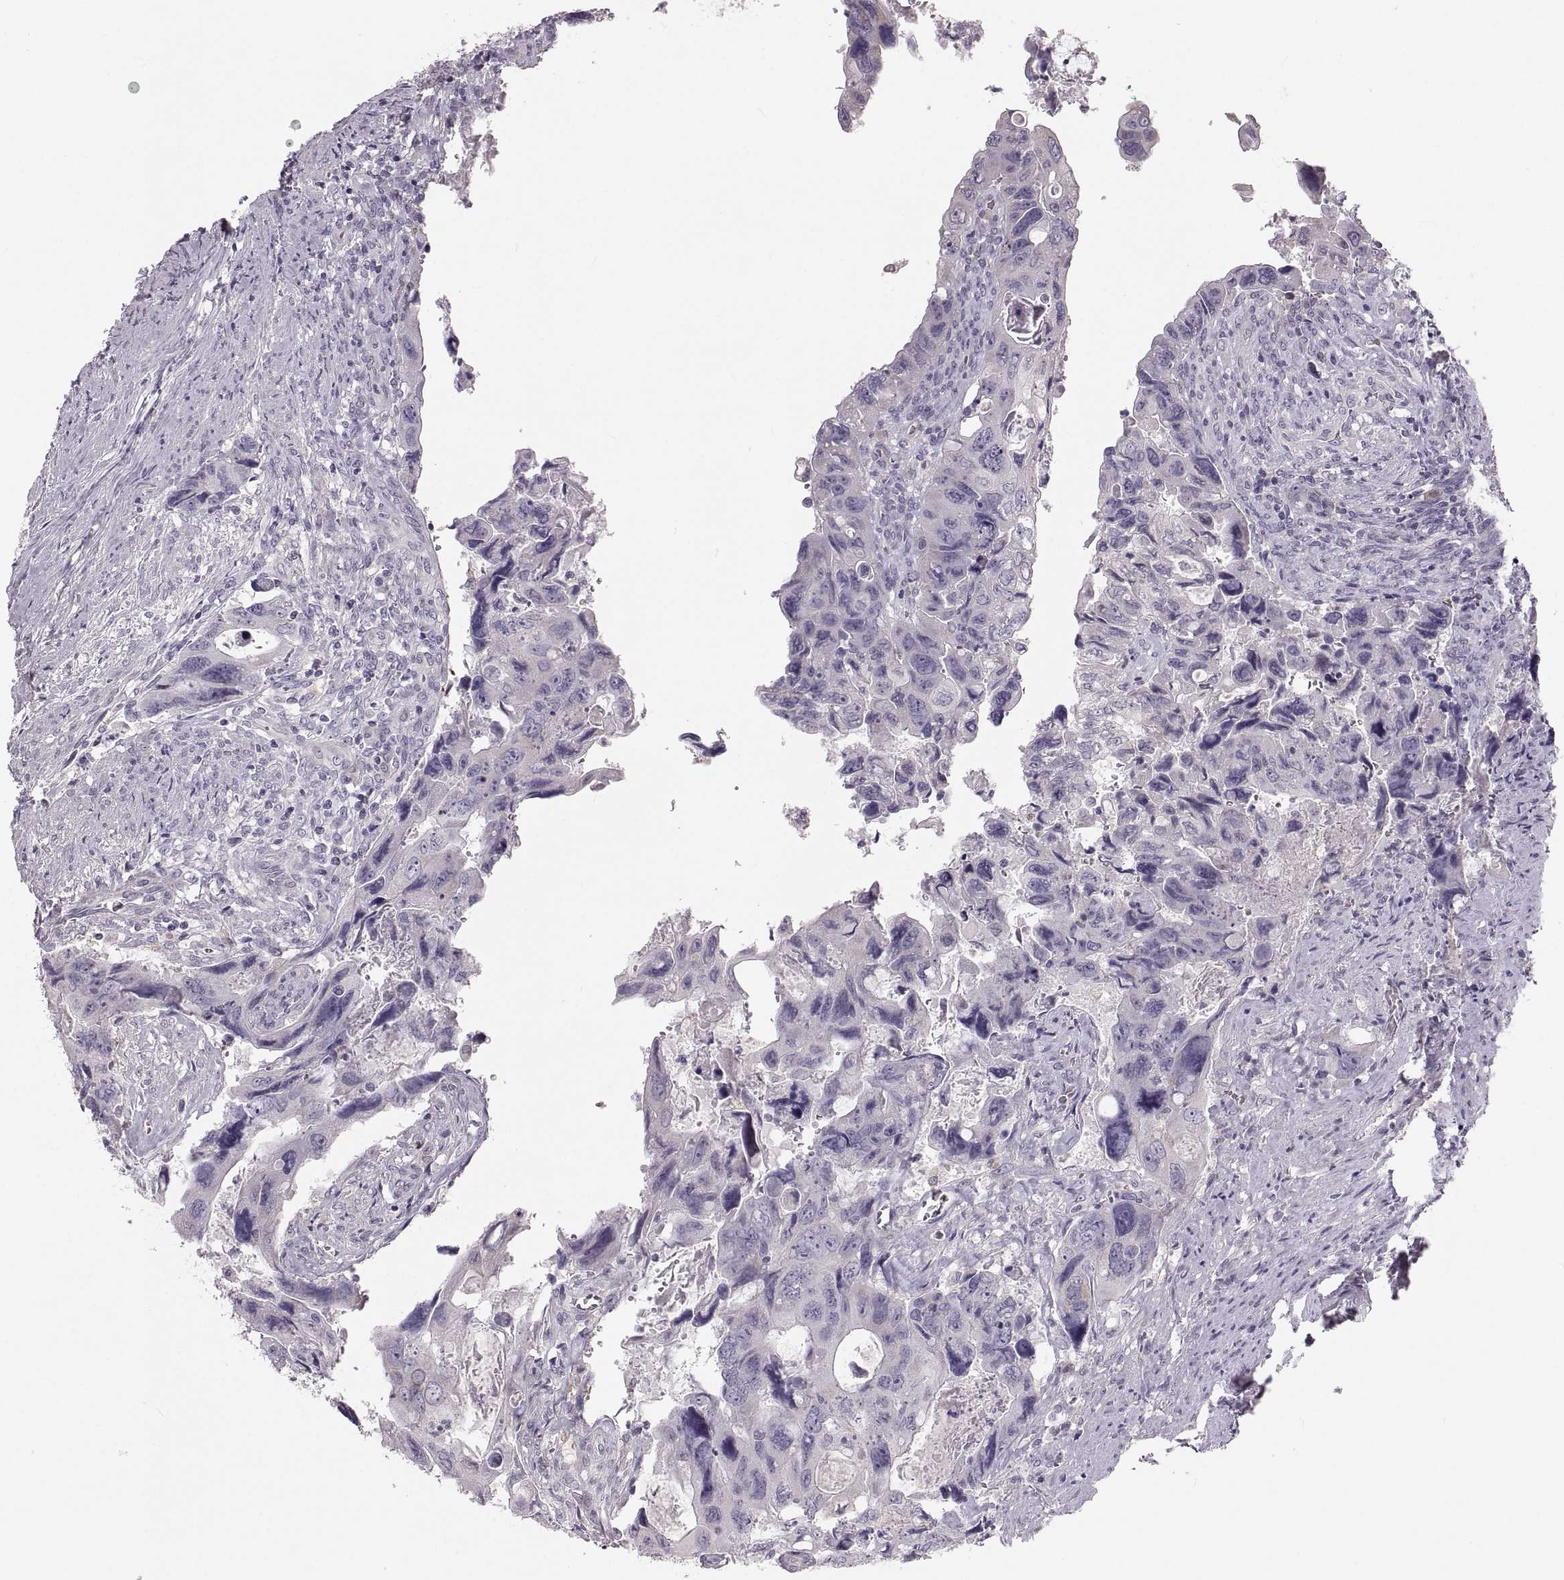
{"staining": {"intensity": "negative", "quantity": "none", "location": "none"}, "tissue": "colorectal cancer", "cell_type": "Tumor cells", "image_type": "cancer", "snomed": [{"axis": "morphology", "description": "Adenocarcinoma, NOS"}, {"axis": "topography", "description": "Rectum"}], "caption": "Colorectal cancer (adenocarcinoma) was stained to show a protein in brown. There is no significant expression in tumor cells.", "gene": "RUNDC3A", "patient": {"sex": "male", "age": 62}}